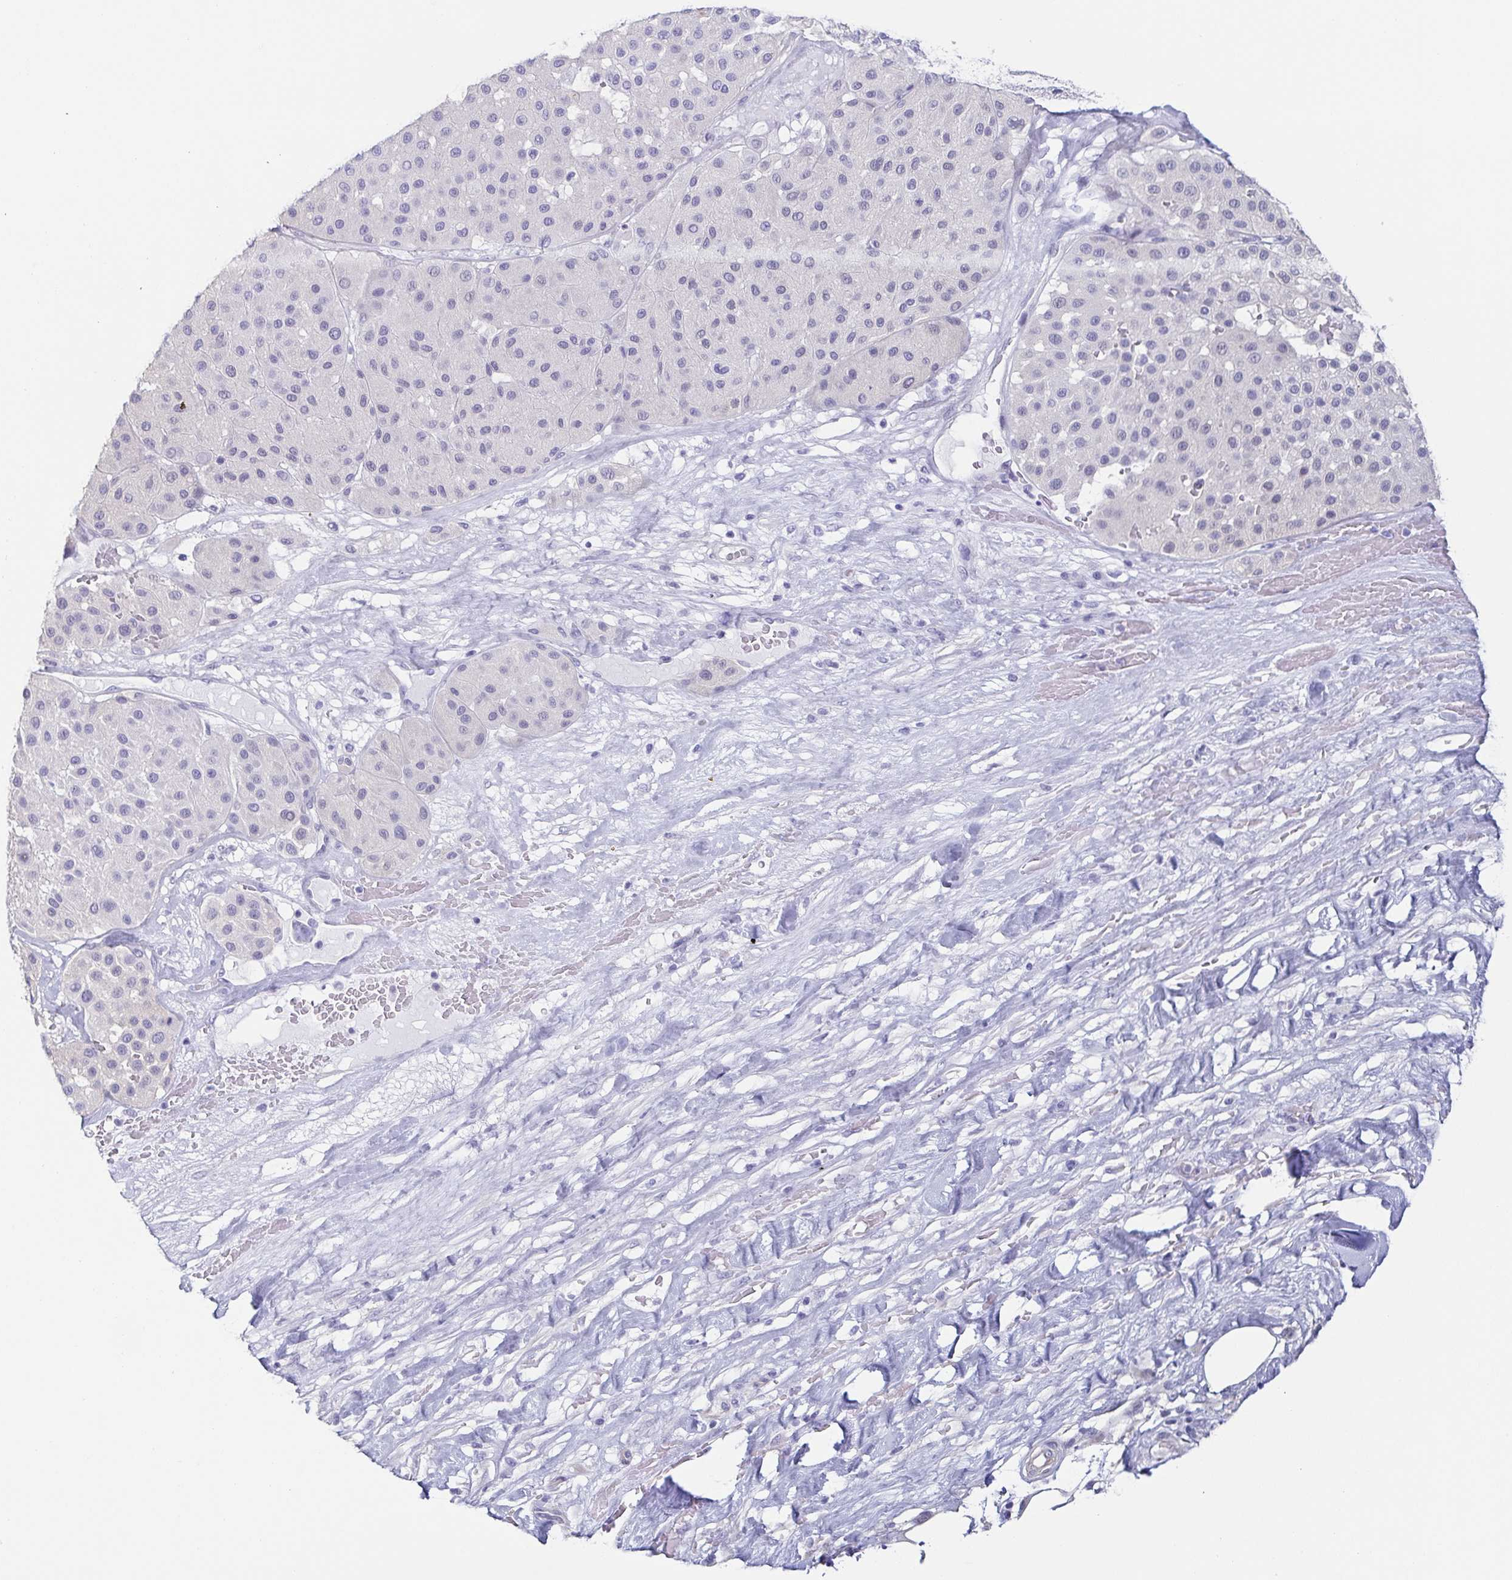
{"staining": {"intensity": "negative", "quantity": "none", "location": "none"}, "tissue": "melanoma", "cell_type": "Tumor cells", "image_type": "cancer", "snomed": [{"axis": "morphology", "description": "Malignant melanoma, Metastatic site"}, {"axis": "topography", "description": "Smooth muscle"}], "caption": "A photomicrograph of malignant melanoma (metastatic site) stained for a protein exhibits no brown staining in tumor cells. The staining was performed using DAB to visualize the protein expression in brown, while the nuclei were stained in blue with hematoxylin (Magnification: 20x).", "gene": "PRR4", "patient": {"sex": "male", "age": 41}}